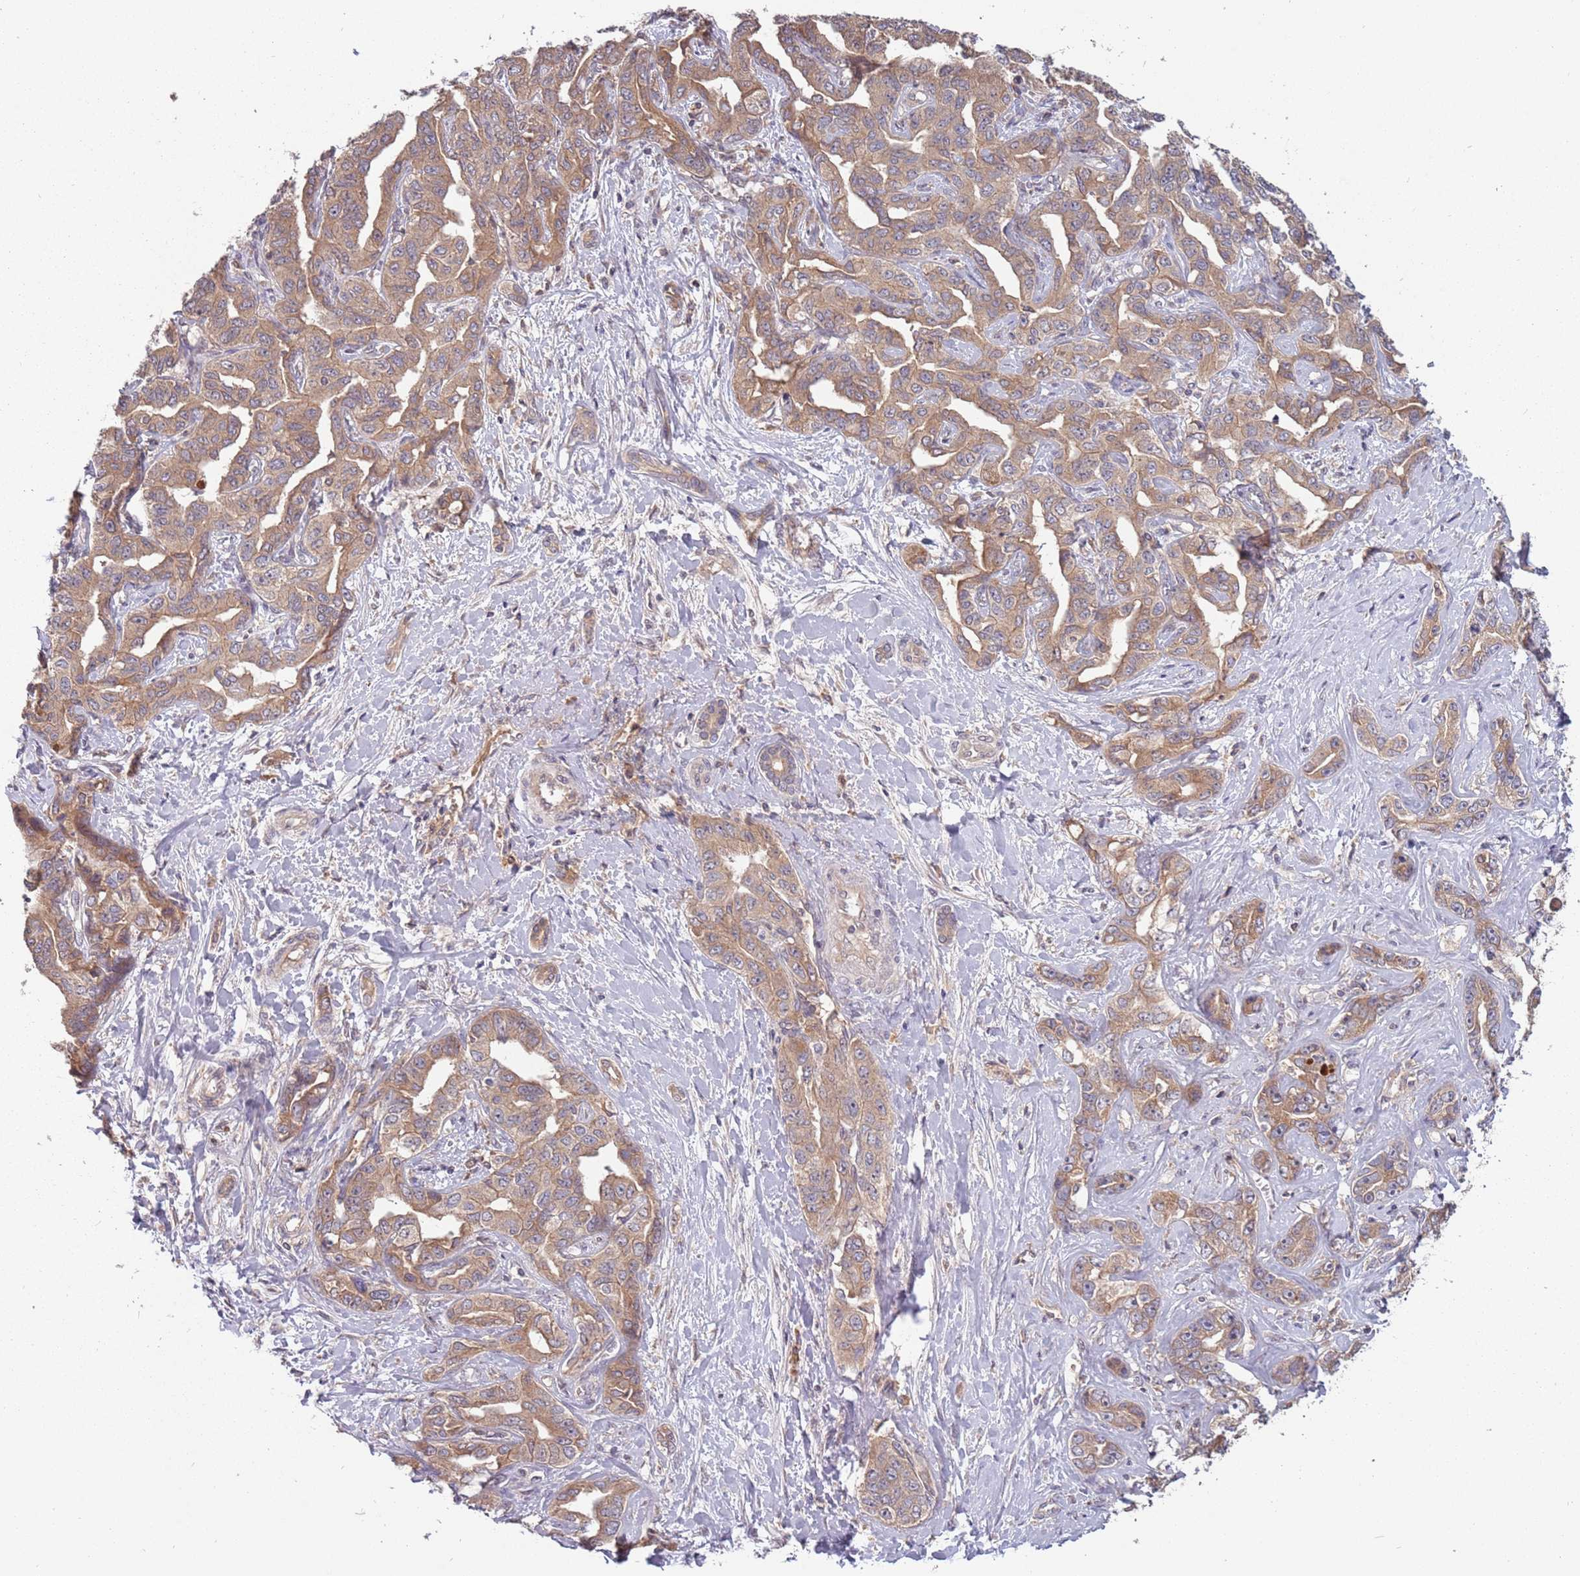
{"staining": {"intensity": "weak", "quantity": ">75%", "location": "cytoplasmic/membranous"}, "tissue": "liver cancer", "cell_type": "Tumor cells", "image_type": "cancer", "snomed": [{"axis": "morphology", "description": "Cholangiocarcinoma"}, {"axis": "topography", "description": "Liver"}], "caption": "Immunohistochemistry histopathology image of neoplastic tissue: human cholangiocarcinoma (liver) stained using IHC displays low levels of weak protein expression localized specifically in the cytoplasmic/membranous of tumor cells, appearing as a cytoplasmic/membranous brown color.", "gene": "USP32", "patient": {"sex": "male", "age": 59}}